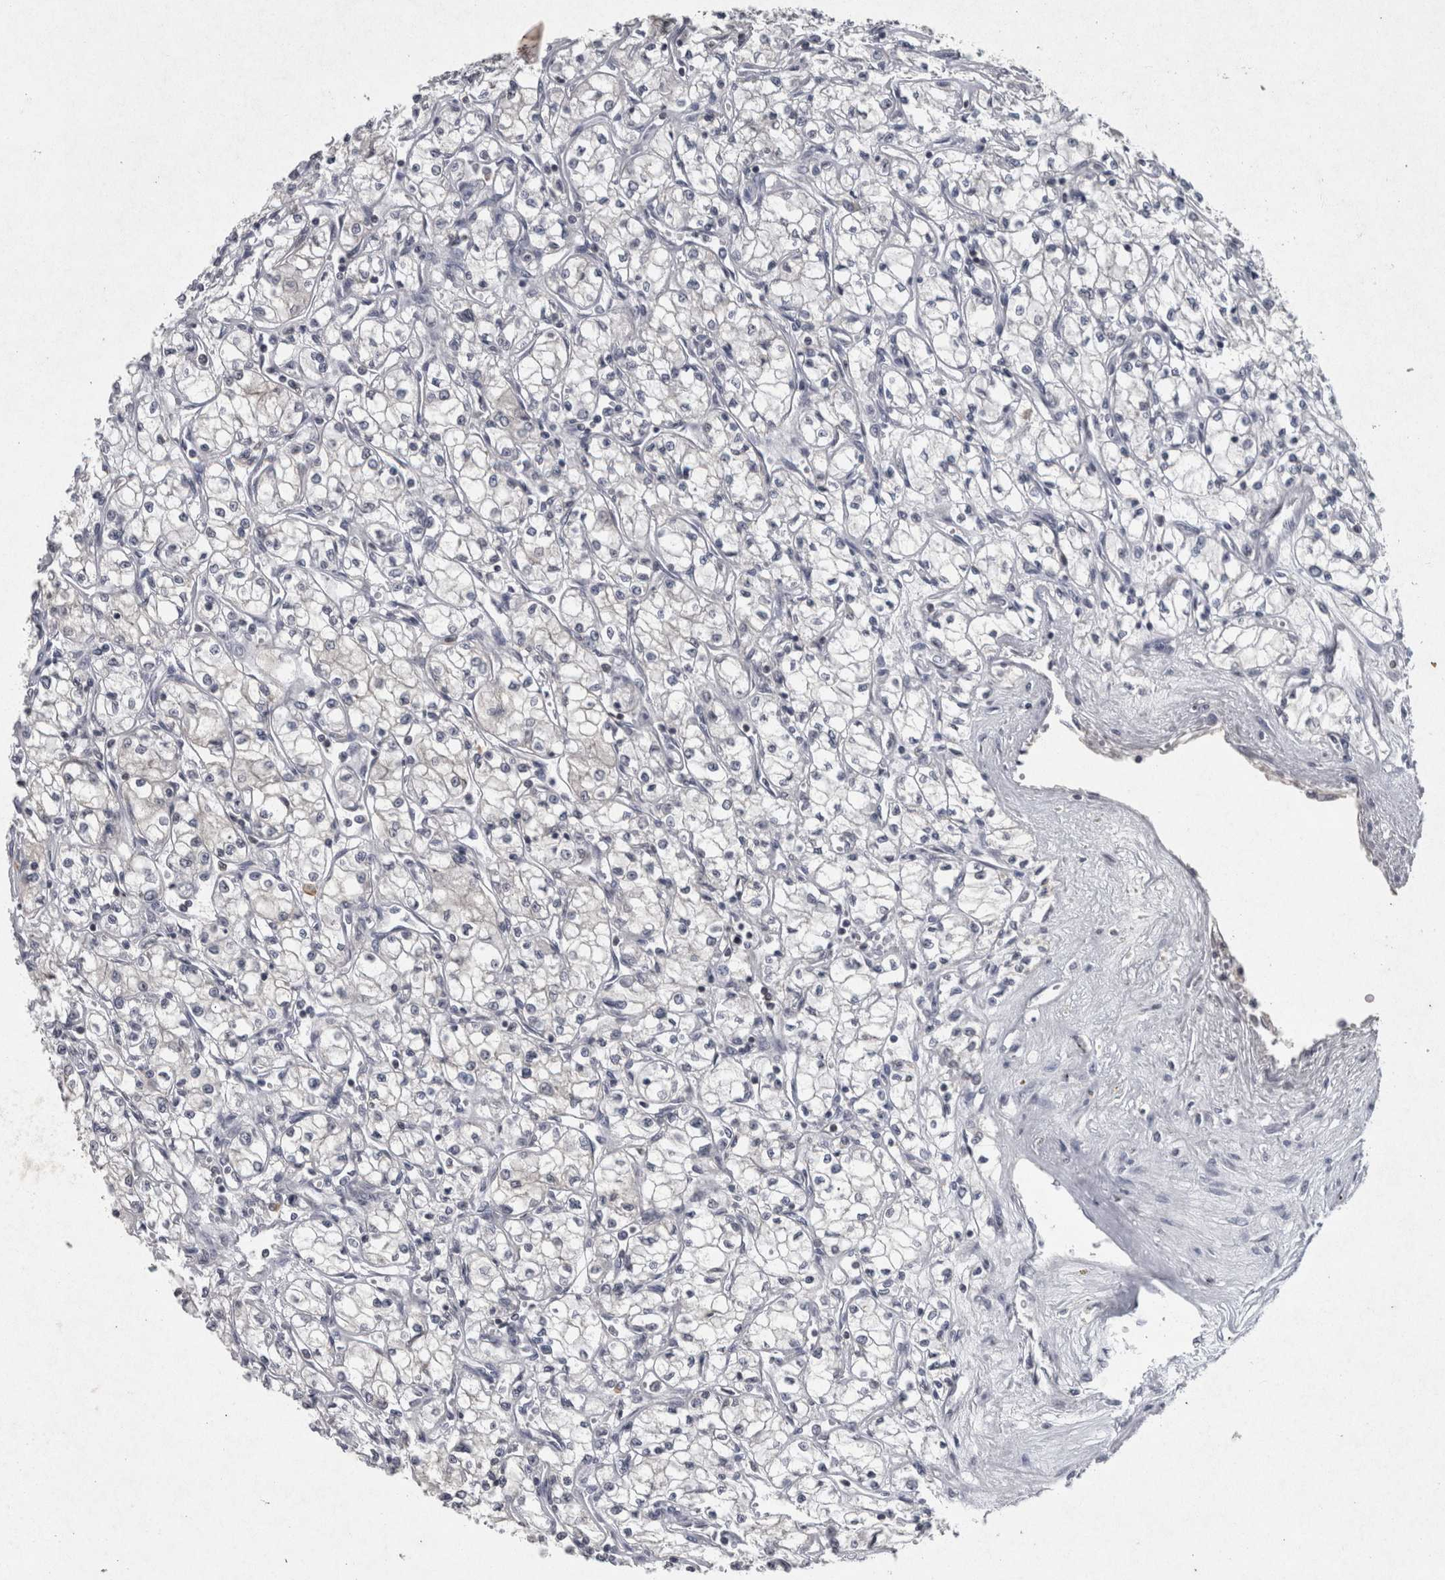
{"staining": {"intensity": "negative", "quantity": "none", "location": "none"}, "tissue": "renal cancer", "cell_type": "Tumor cells", "image_type": "cancer", "snomed": [{"axis": "morphology", "description": "Normal tissue, NOS"}, {"axis": "morphology", "description": "Adenocarcinoma, NOS"}, {"axis": "topography", "description": "Kidney"}], "caption": "Immunohistochemistry photomicrograph of neoplastic tissue: human renal adenocarcinoma stained with DAB reveals no significant protein staining in tumor cells.", "gene": "WNT7A", "patient": {"sex": "male", "age": 59}}